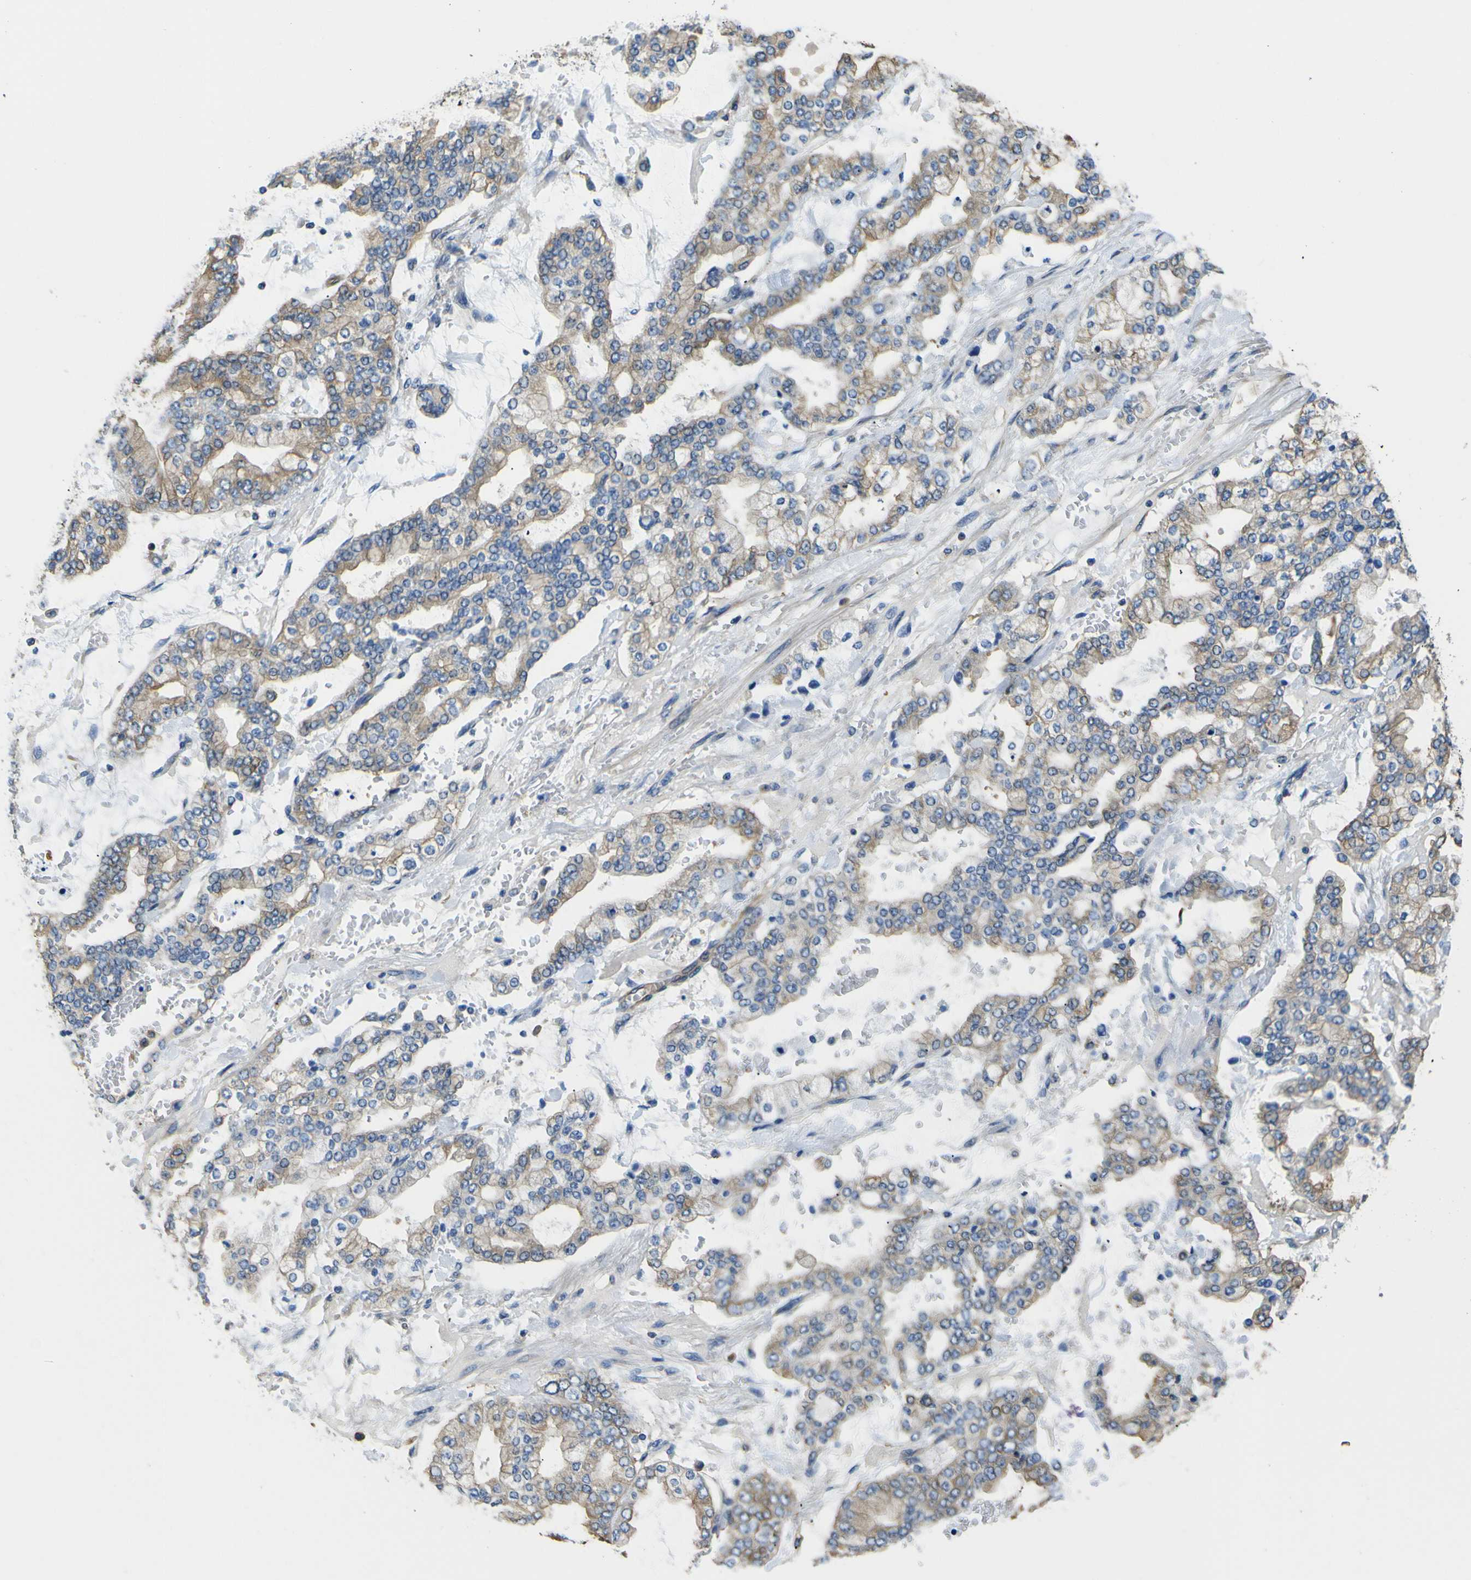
{"staining": {"intensity": "weak", "quantity": ">75%", "location": "cytoplasmic/membranous"}, "tissue": "stomach cancer", "cell_type": "Tumor cells", "image_type": "cancer", "snomed": [{"axis": "morphology", "description": "Normal tissue, NOS"}, {"axis": "morphology", "description": "Adenocarcinoma, NOS"}, {"axis": "topography", "description": "Stomach, upper"}, {"axis": "topography", "description": "Stomach"}], "caption": "A brown stain labels weak cytoplasmic/membranous expression of a protein in human stomach adenocarcinoma tumor cells. (DAB (3,3'-diaminobenzidine) IHC with brightfield microscopy, high magnification).", "gene": "TUBB", "patient": {"sex": "male", "age": 76}}